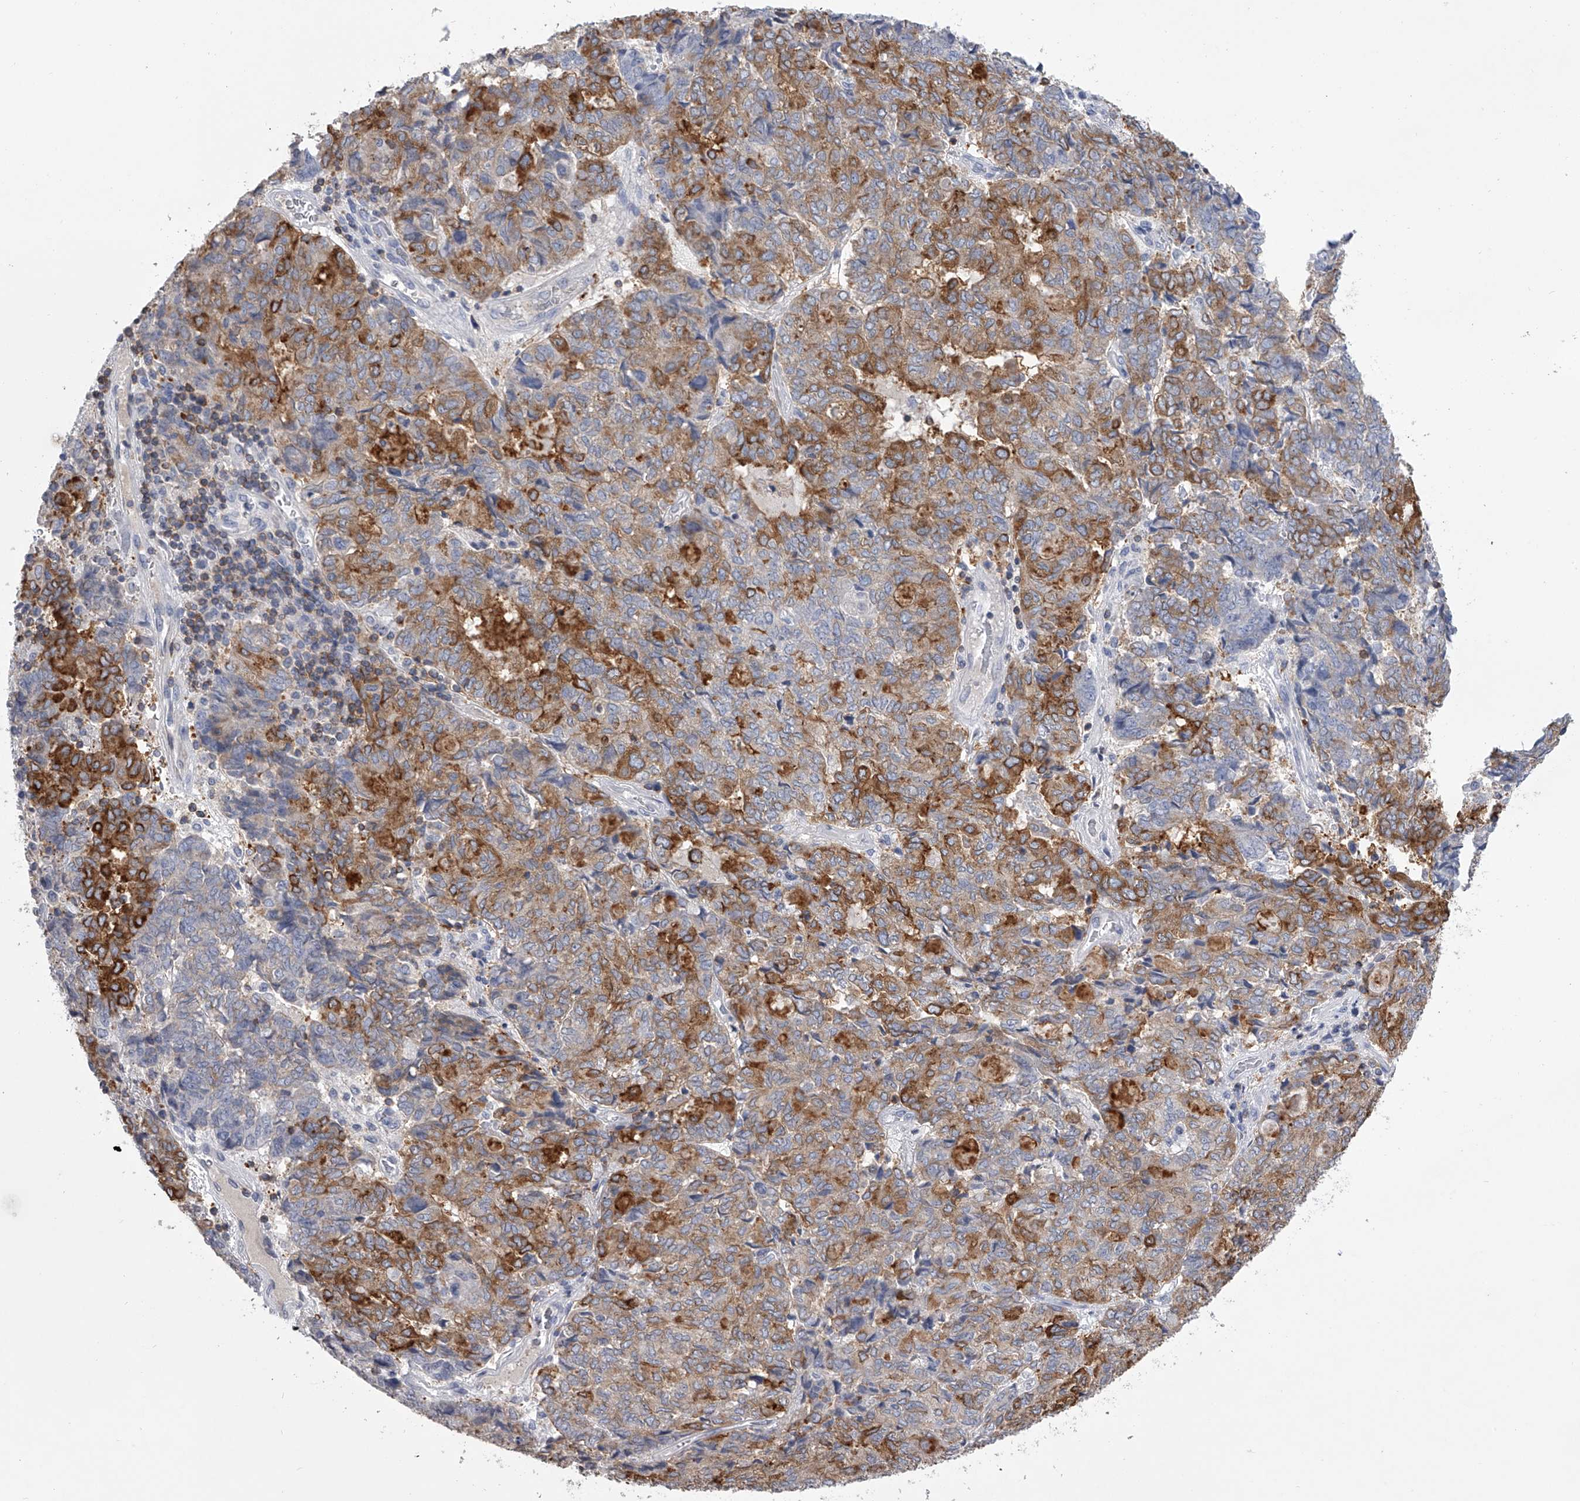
{"staining": {"intensity": "moderate", "quantity": "25%-75%", "location": "cytoplasmic/membranous"}, "tissue": "endometrial cancer", "cell_type": "Tumor cells", "image_type": "cancer", "snomed": [{"axis": "morphology", "description": "Adenocarcinoma, NOS"}, {"axis": "topography", "description": "Endometrium"}], "caption": "Moderate cytoplasmic/membranous protein positivity is seen in approximately 25%-75% of tumor cells in endometrial adenocarcinoma.", "gene": "TASP1", "patient": {"sex": "female", "age": 80}}